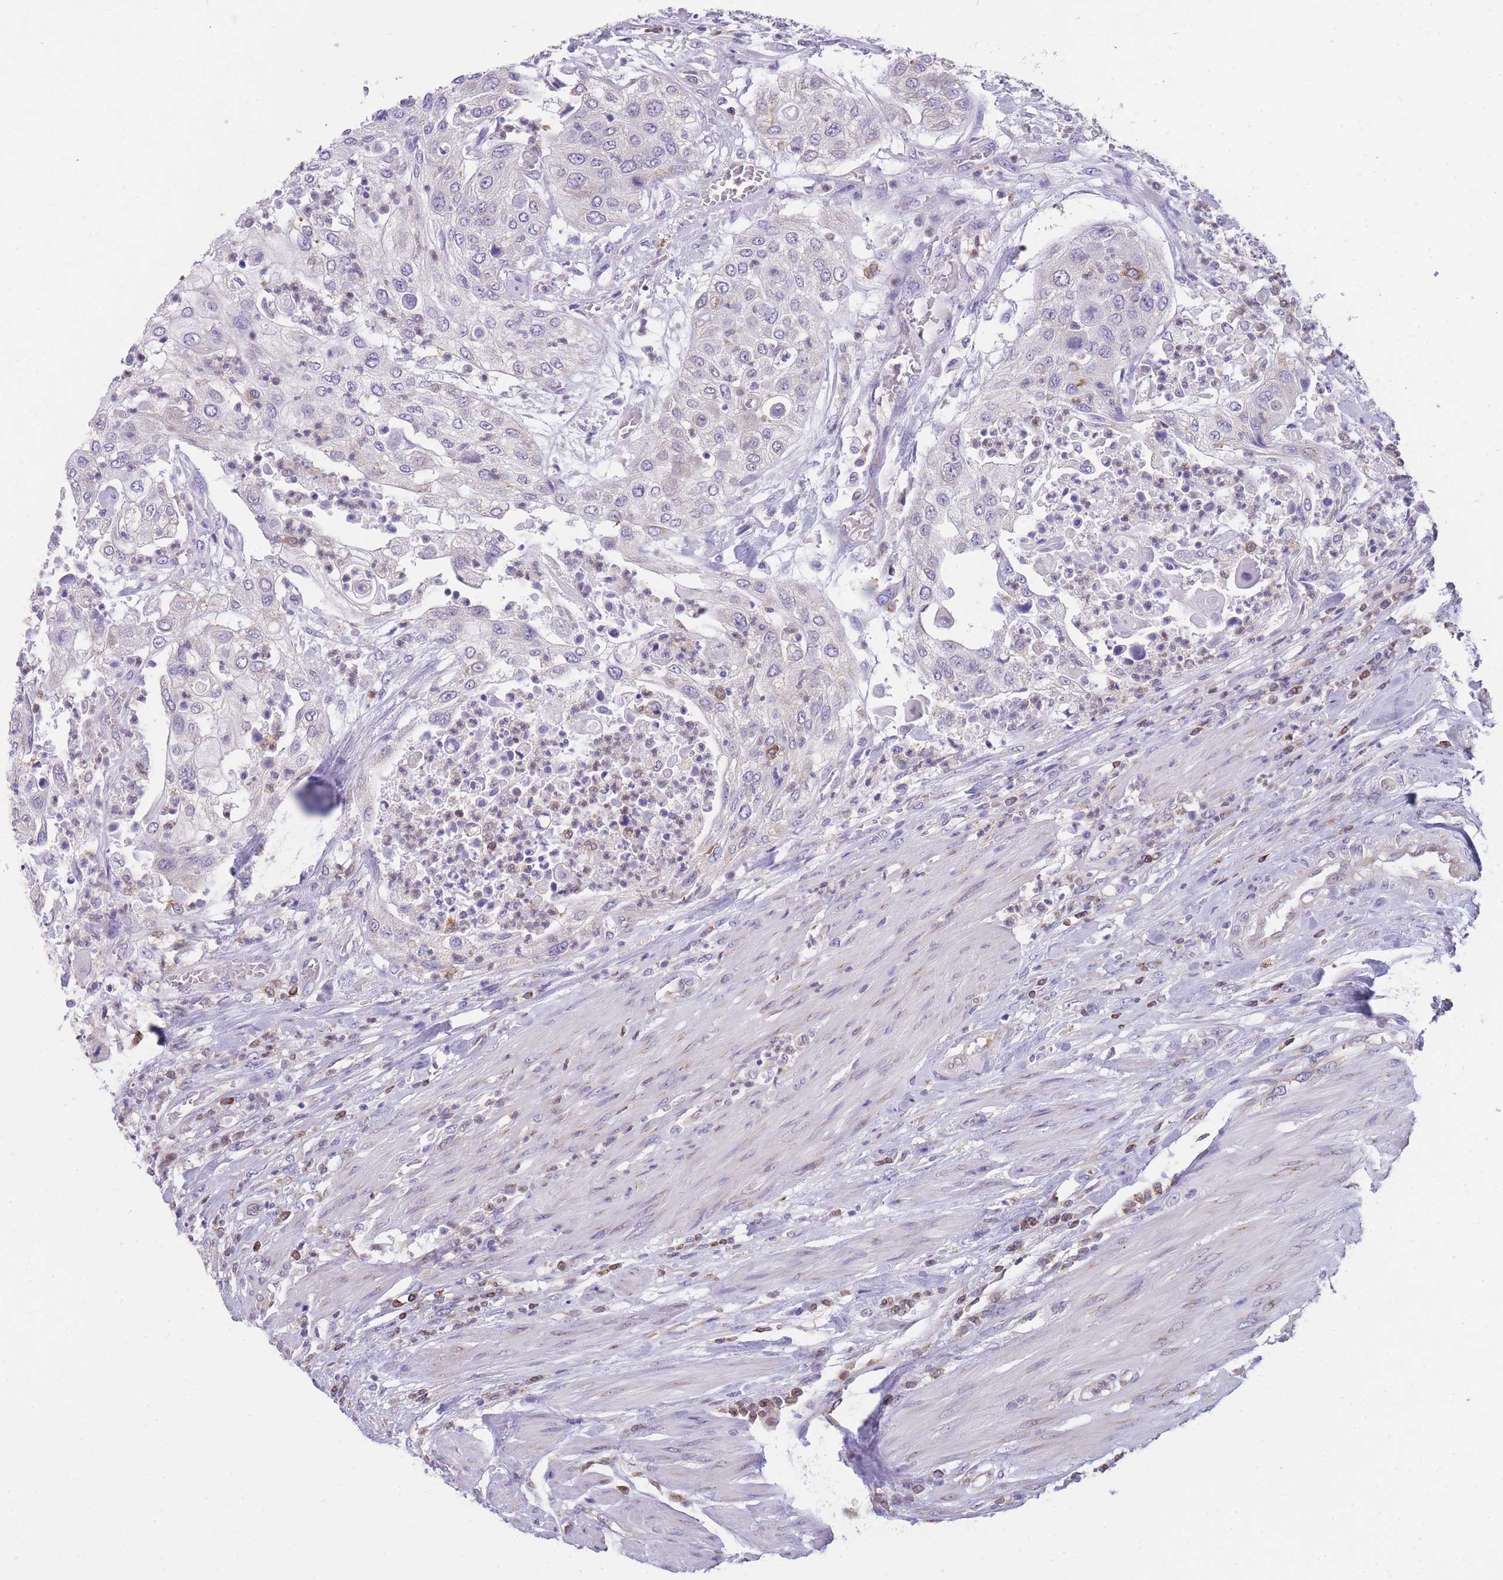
{"staining": {"intensity": "negative", "quantity": "none", "location": "none"}, "tissue": "urothelial cancer", "cell_type": "Tumor cells", "image_type": "cancer", "snomed": [{"axis": "morphology", "description": "Urothelial carcinoma, High grade"}, {"axis": "topography", "description": "Urinary bladder"}], "caption": "Tumor cells are negative for brown protein staining in urothelial cancer.", "gene": "ZNF662", "patient": {"sex": "female", "age": 79}}